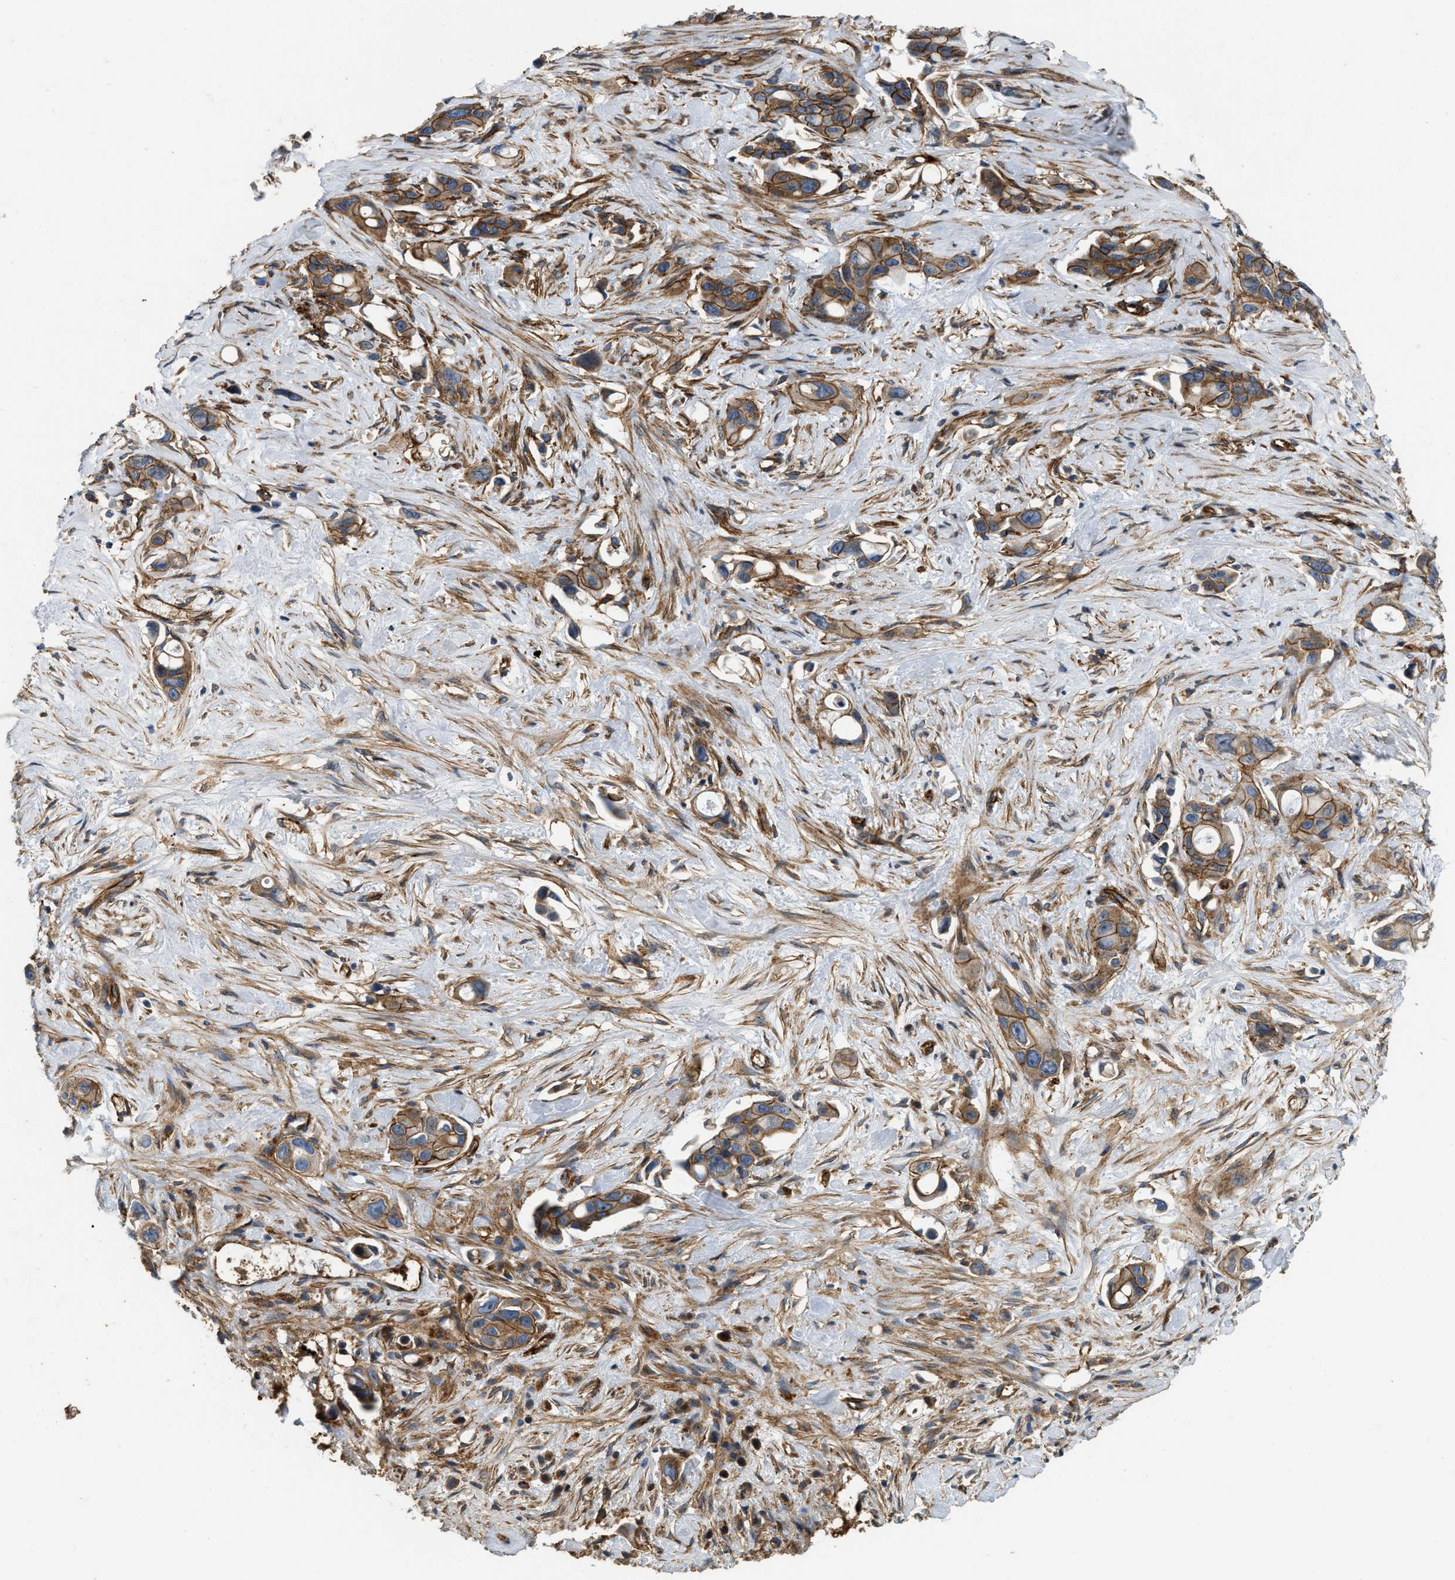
{"staining": {"intensity": "moderate", "quantity": ">75%", "location": "cytoplasmic/membranous"}, "tissue": "pancreatic cancer", "cell_type": "Tumor cells", "image_type": "cancer", "snomed": [{"axis": "morphology", "description": "Adenocarcinoma, NOS"}, {"axis": "topography", "description": "Pancreas"}], "caption": "Pancreatic cancer tissue demonstrates moderate cytoplasmic/membranous staining in about >75% of tumor cells", "gene": "ERC1", "patient": {"sex": "male", "age": 53}}